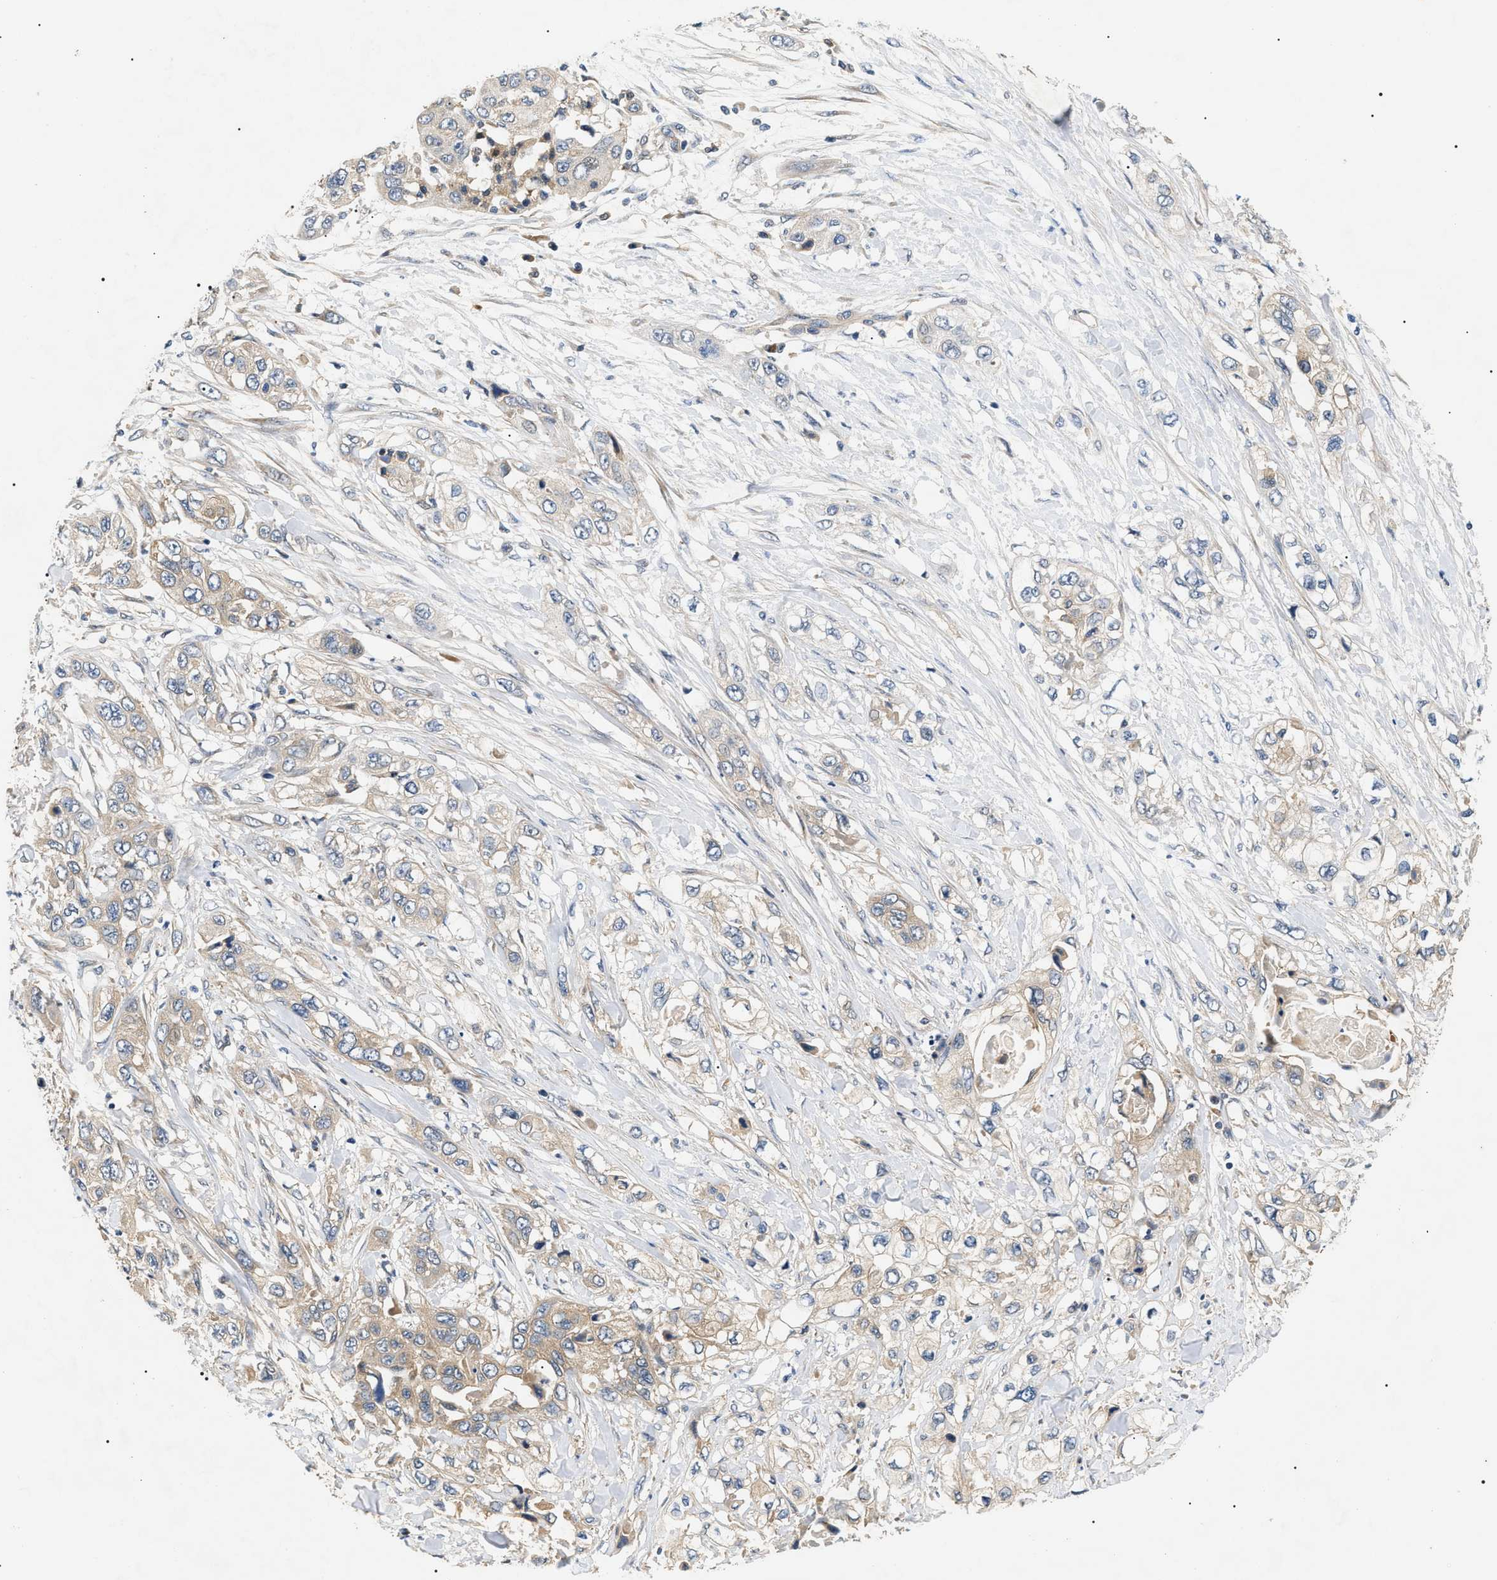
{"staining": {"intensity": "weak", "quantity": "<25%", "location": "cytoplasmic/membranous"}, "tissue": "pancreatic cancer", "cell_type": "Tumor cells", "image_type": "cancer", "snomed": [{"axis": "morphology", "description": "Adenocarcinoma, NOS"}, {"axis": "topography", "description": "Pancreas"}], "caption": "Human pancreatic cancer stained for a protein using immunohistochemistry exhibits no staining in tumor cells.", "gene": "PPM1B", "patient": {"sex": "female", "age": 70}}